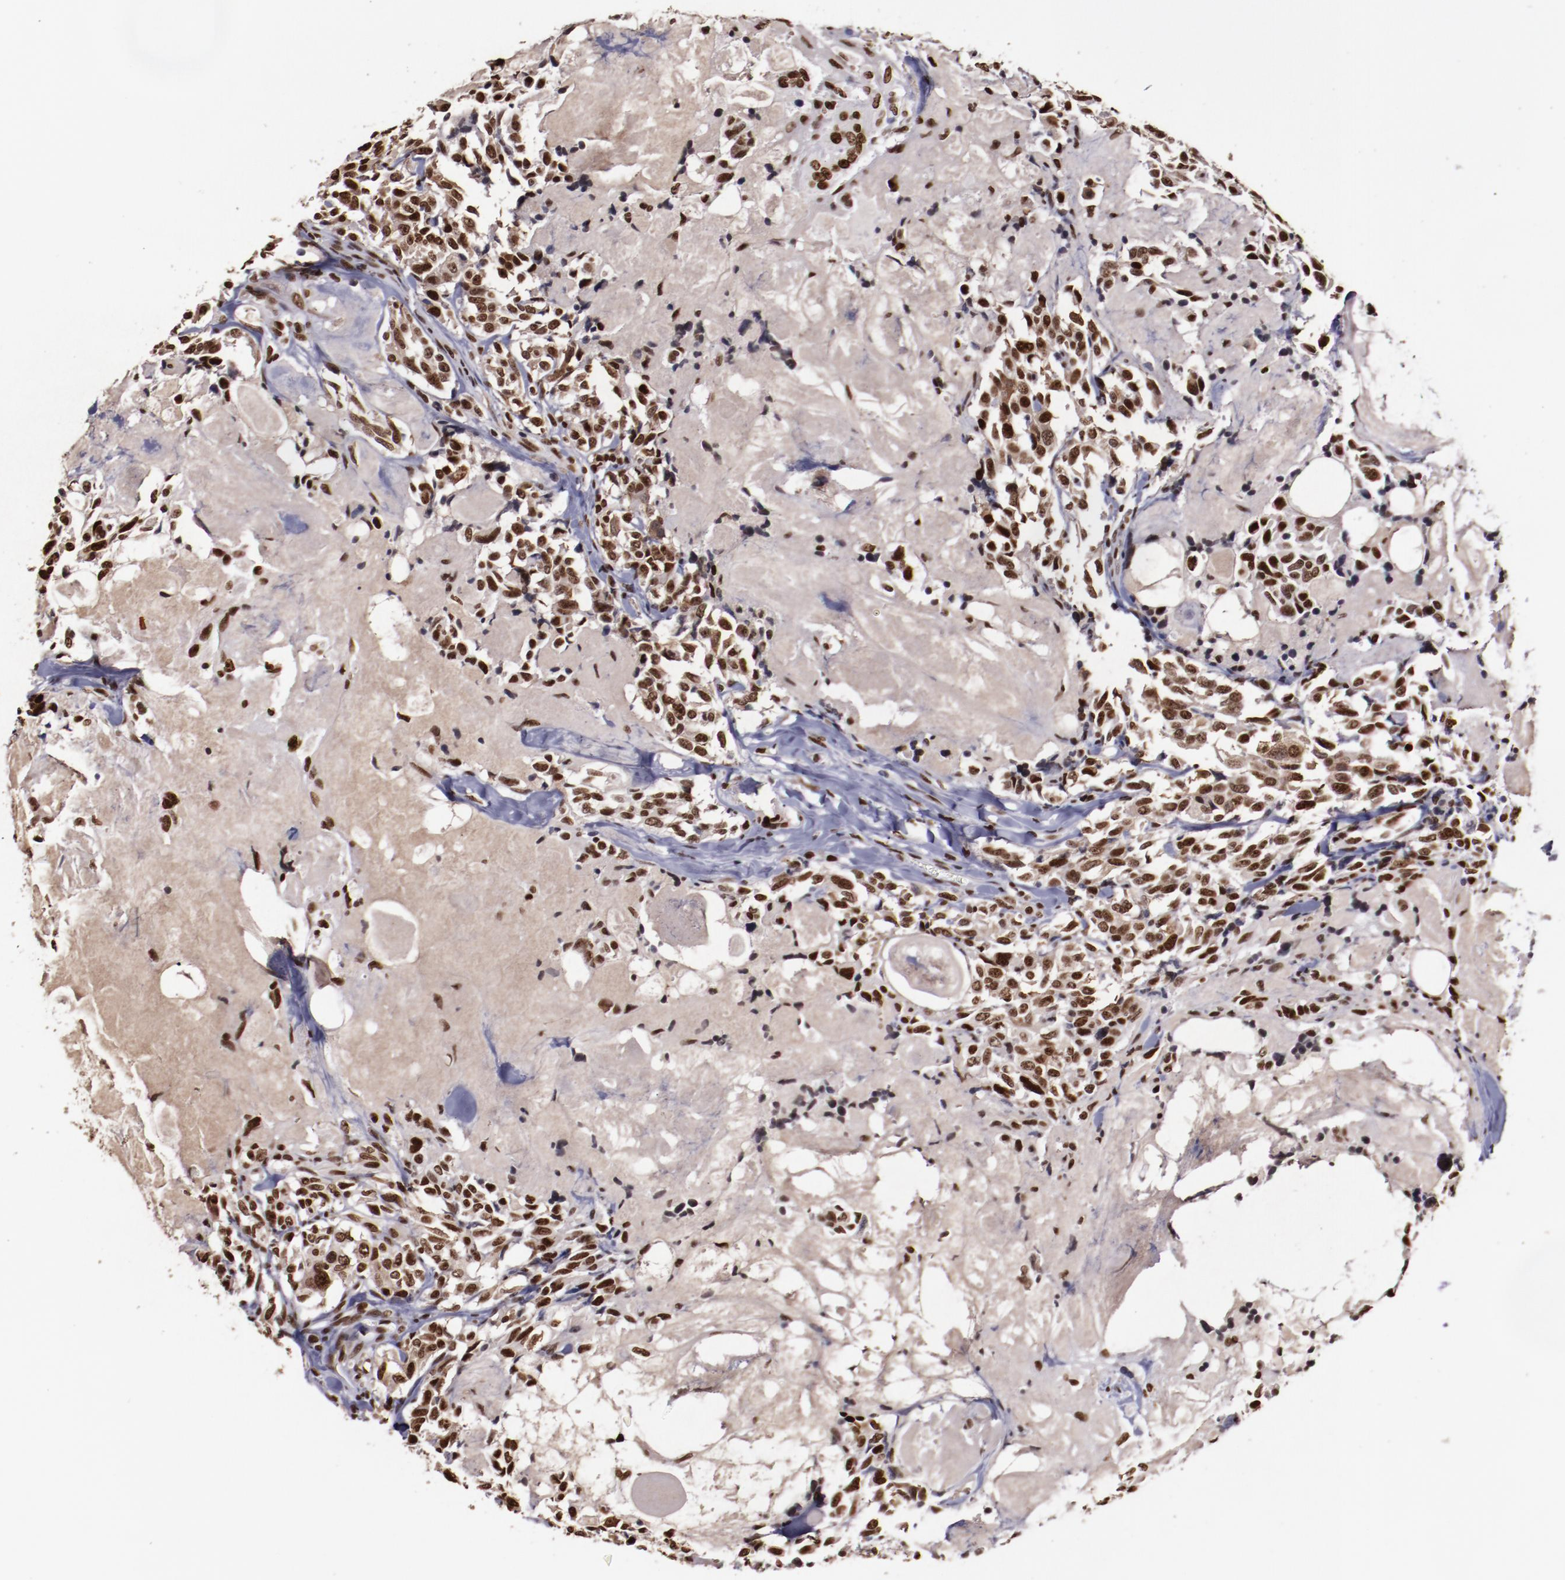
{"staining": {"intensity": "moderate", "quantity": ">75%", "location": "cytoplasmic/membranous,nuclear"}, "tissue": "thyroid cancer", "cell_type": "Tumor cells", "image_type": "cancer", "snomed": [{"axis": "morphology", "description": "Carcinoma, NOS"}, {"axis": "morphology", "description": "Carcinoid, malignant, NOS"}, {"axis": "topography", "description": "Thyroid gland"}], "caption": "Malignant carcinoid (thyroid) stained for a protein (brown) exhibits moderate cytoplasmic/membranous and nuclear positive staining in approximately >75% of tumor cells.", "gene": "APEX1", "patient": {"sex": "male", "age": 33}}